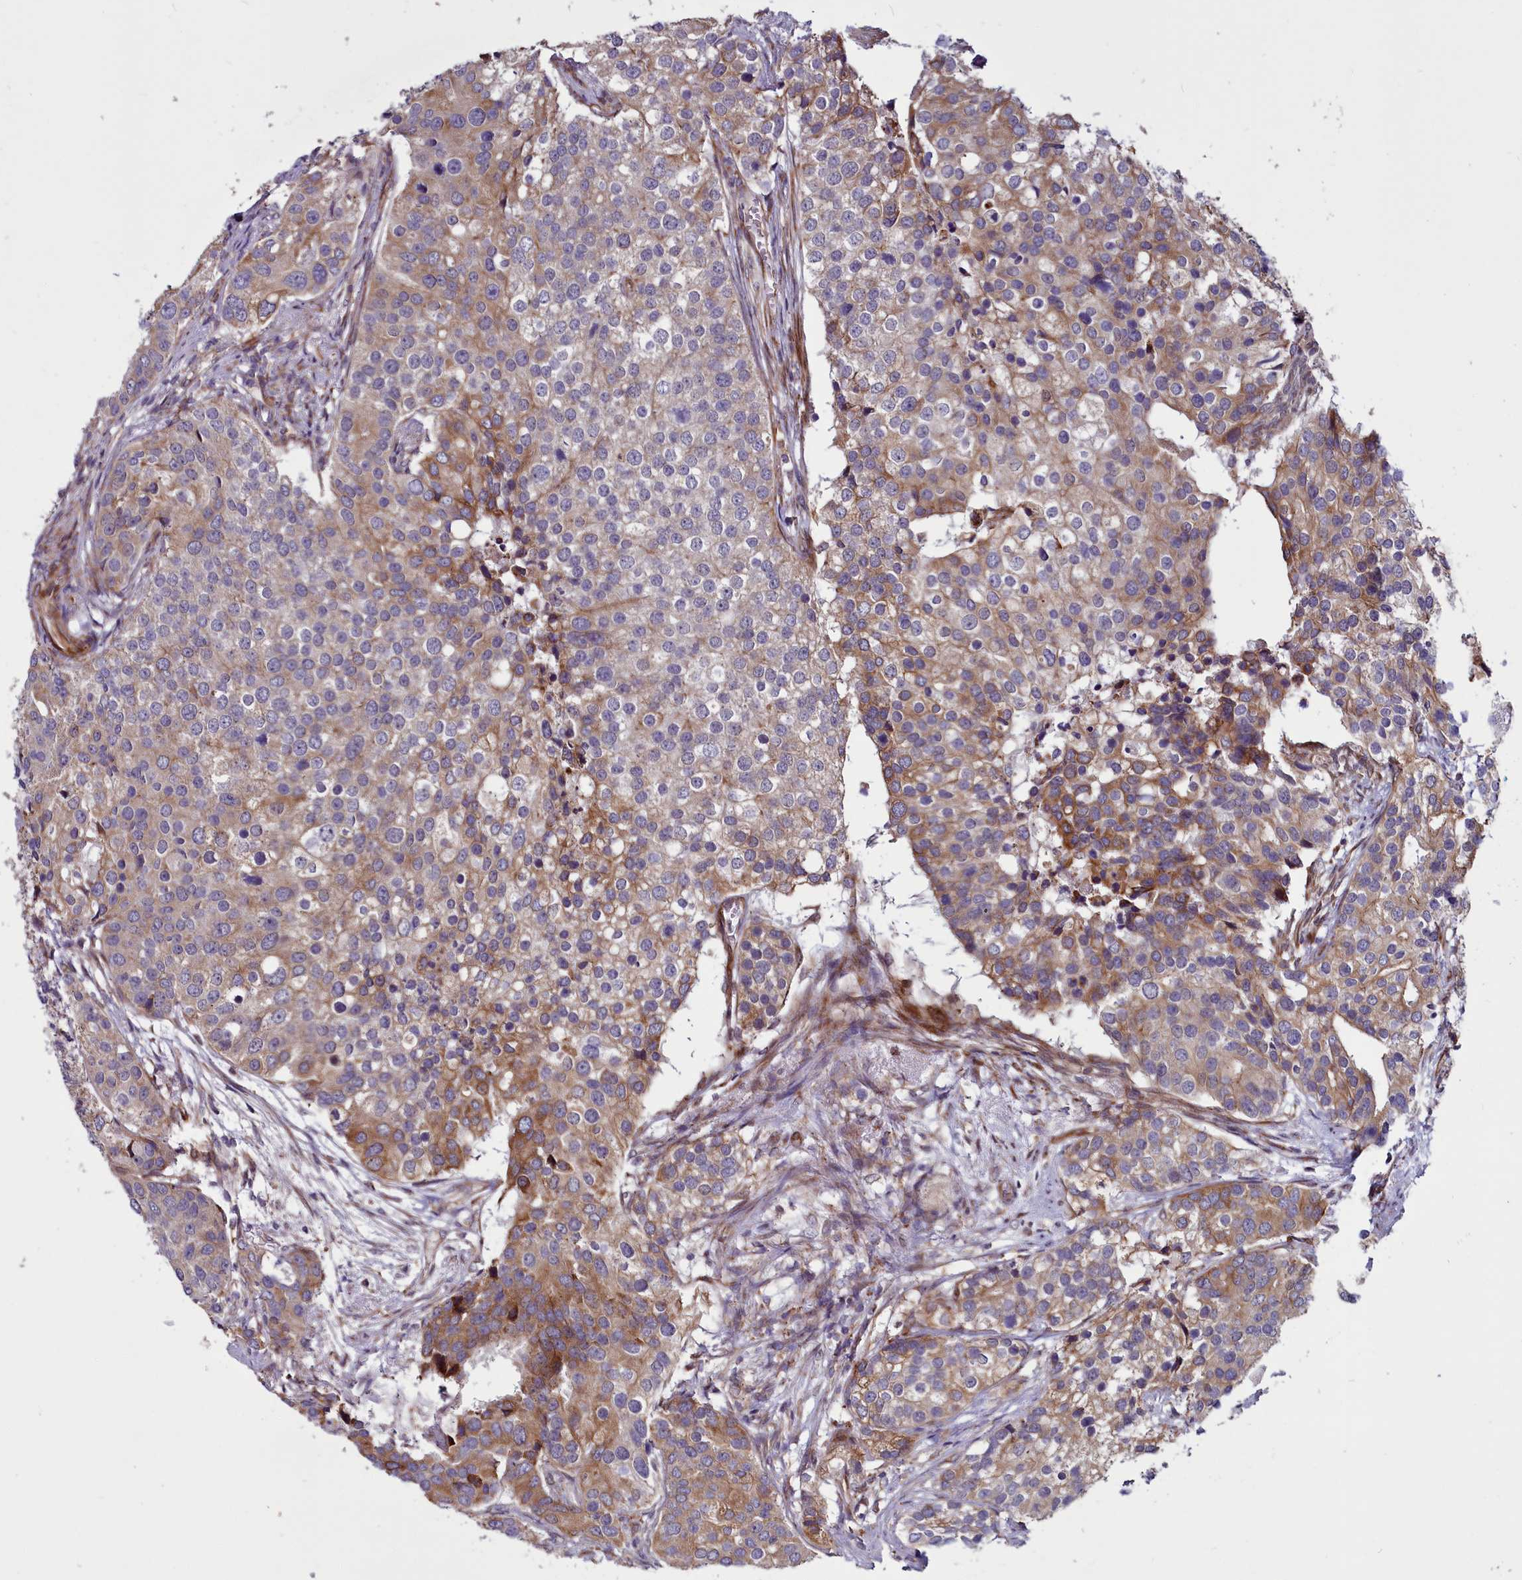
{"staining": {"intensity": "moderate", "quantity": "25%-75%", "location": "cytoplasmic/membranous"}, "tissue": "prostate cancer", "cell_type": "Tumor cells", "image_type": "cancer", "snomed": [{"axis": "morphology", "description": "Adenocarcinoma, High grade"}, {"axis": "topography", "description": "Prostate"}], "caption": "An IHC photomicrograph of neoplastic tissue is shown. Protein staining in brown highlights moderate cytoplasmic/membranous positivity in prostate cancer (high-grade adenocarcinoma) within tumor cells.", "gene": "MCRIP1", "patient": {"sex": "male", "age": 62}}